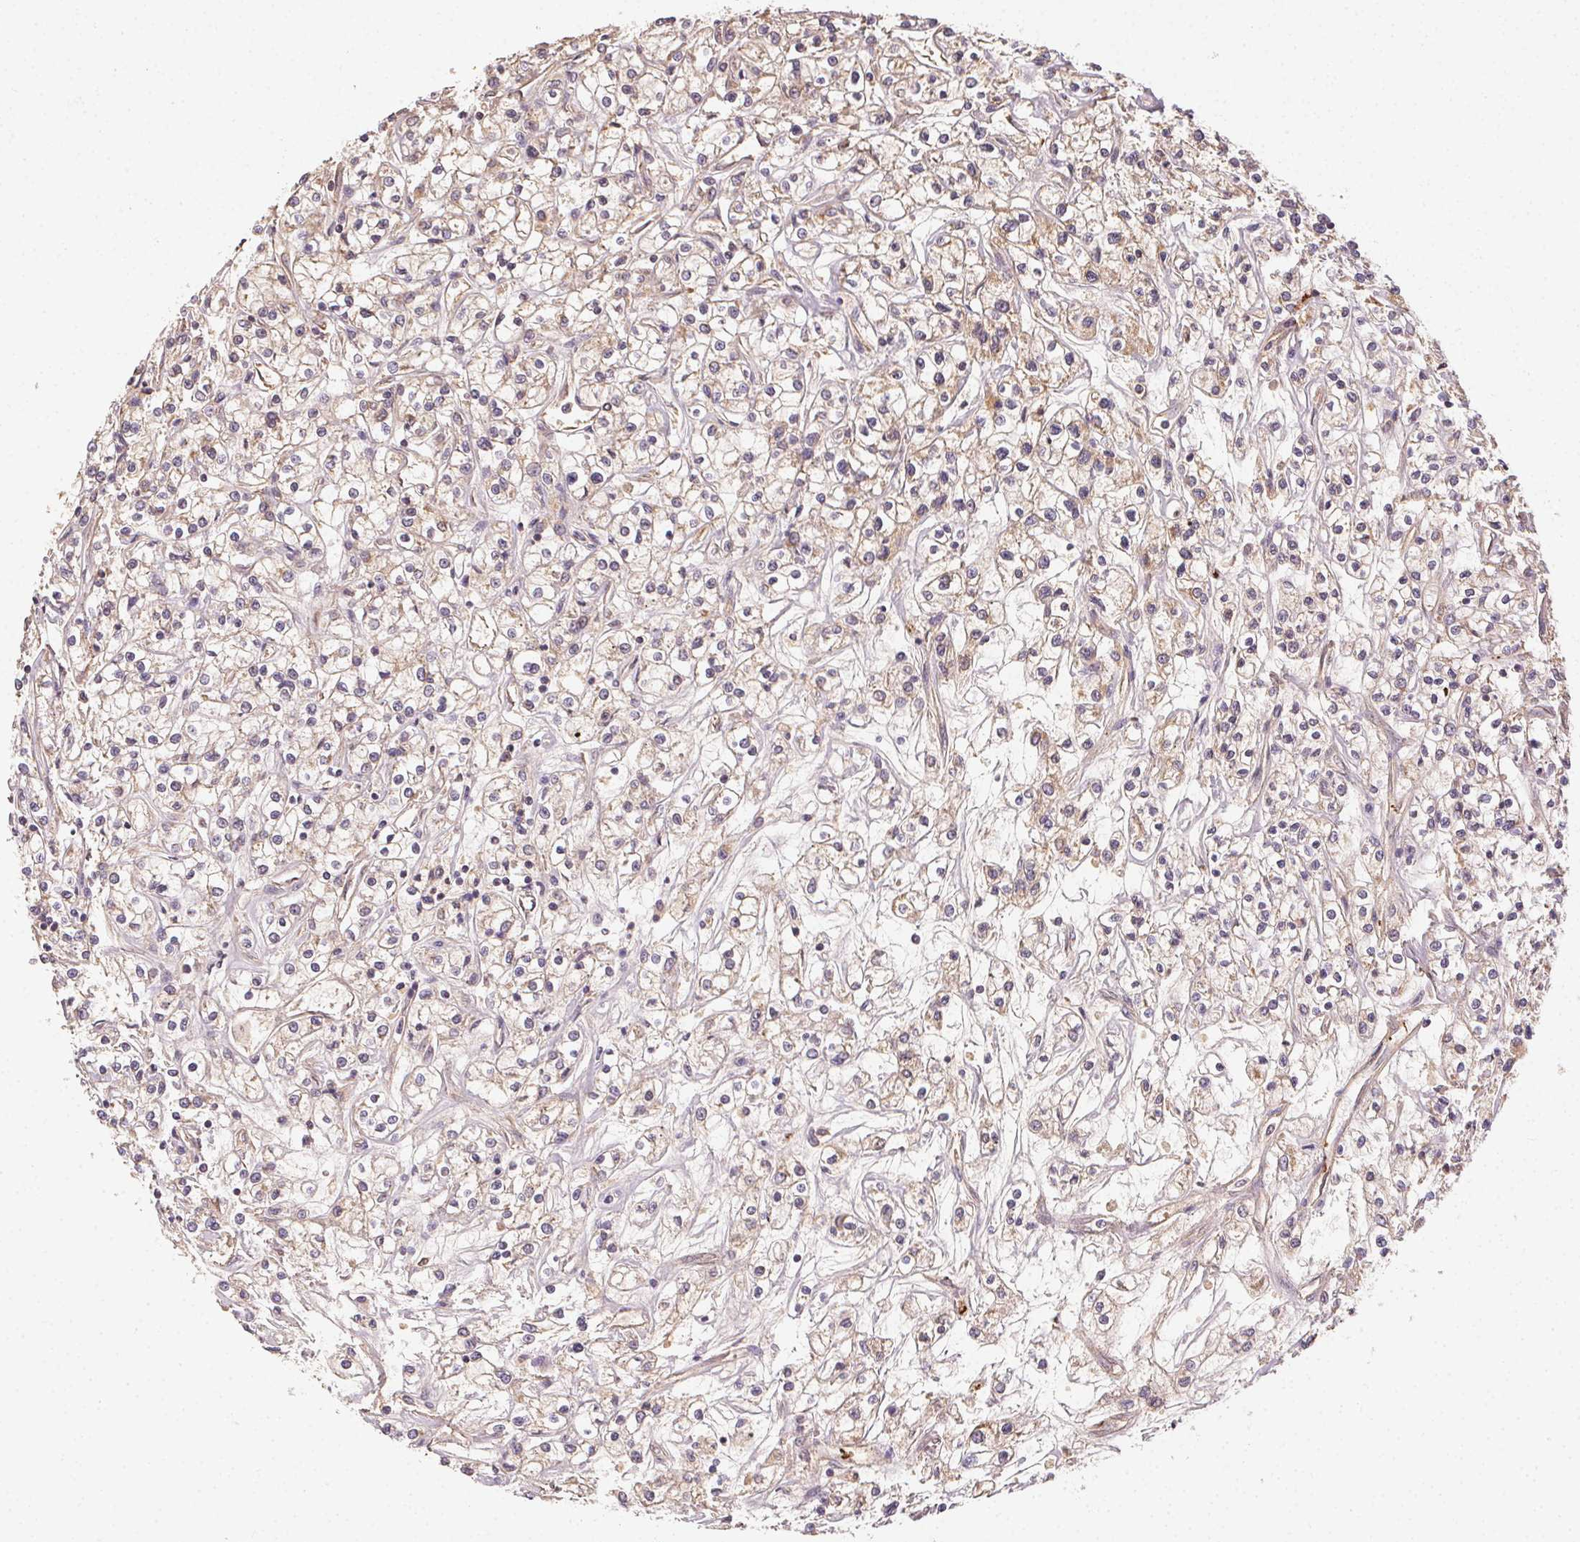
{"staining": {"intensity": "weak", "quantity": "25%-75%", "location": "cytoplasmic/membranous"}, "tissue": "renal cancer", "cell_type": "Tumor cells", "image_type": "cancer", "snomed": [{"axis": "morphology", "description": "Adenocarcinoma, NOS"}, {"axis": "topography", "description": "Kidney"}], "caption": "Weak cytoplasmic/membranous positivity is appreciated in approximately 25%-75% of tumor cells in renal cancer.", "gene": "RALA", "patient": {"sex": "female", "age": 59}}